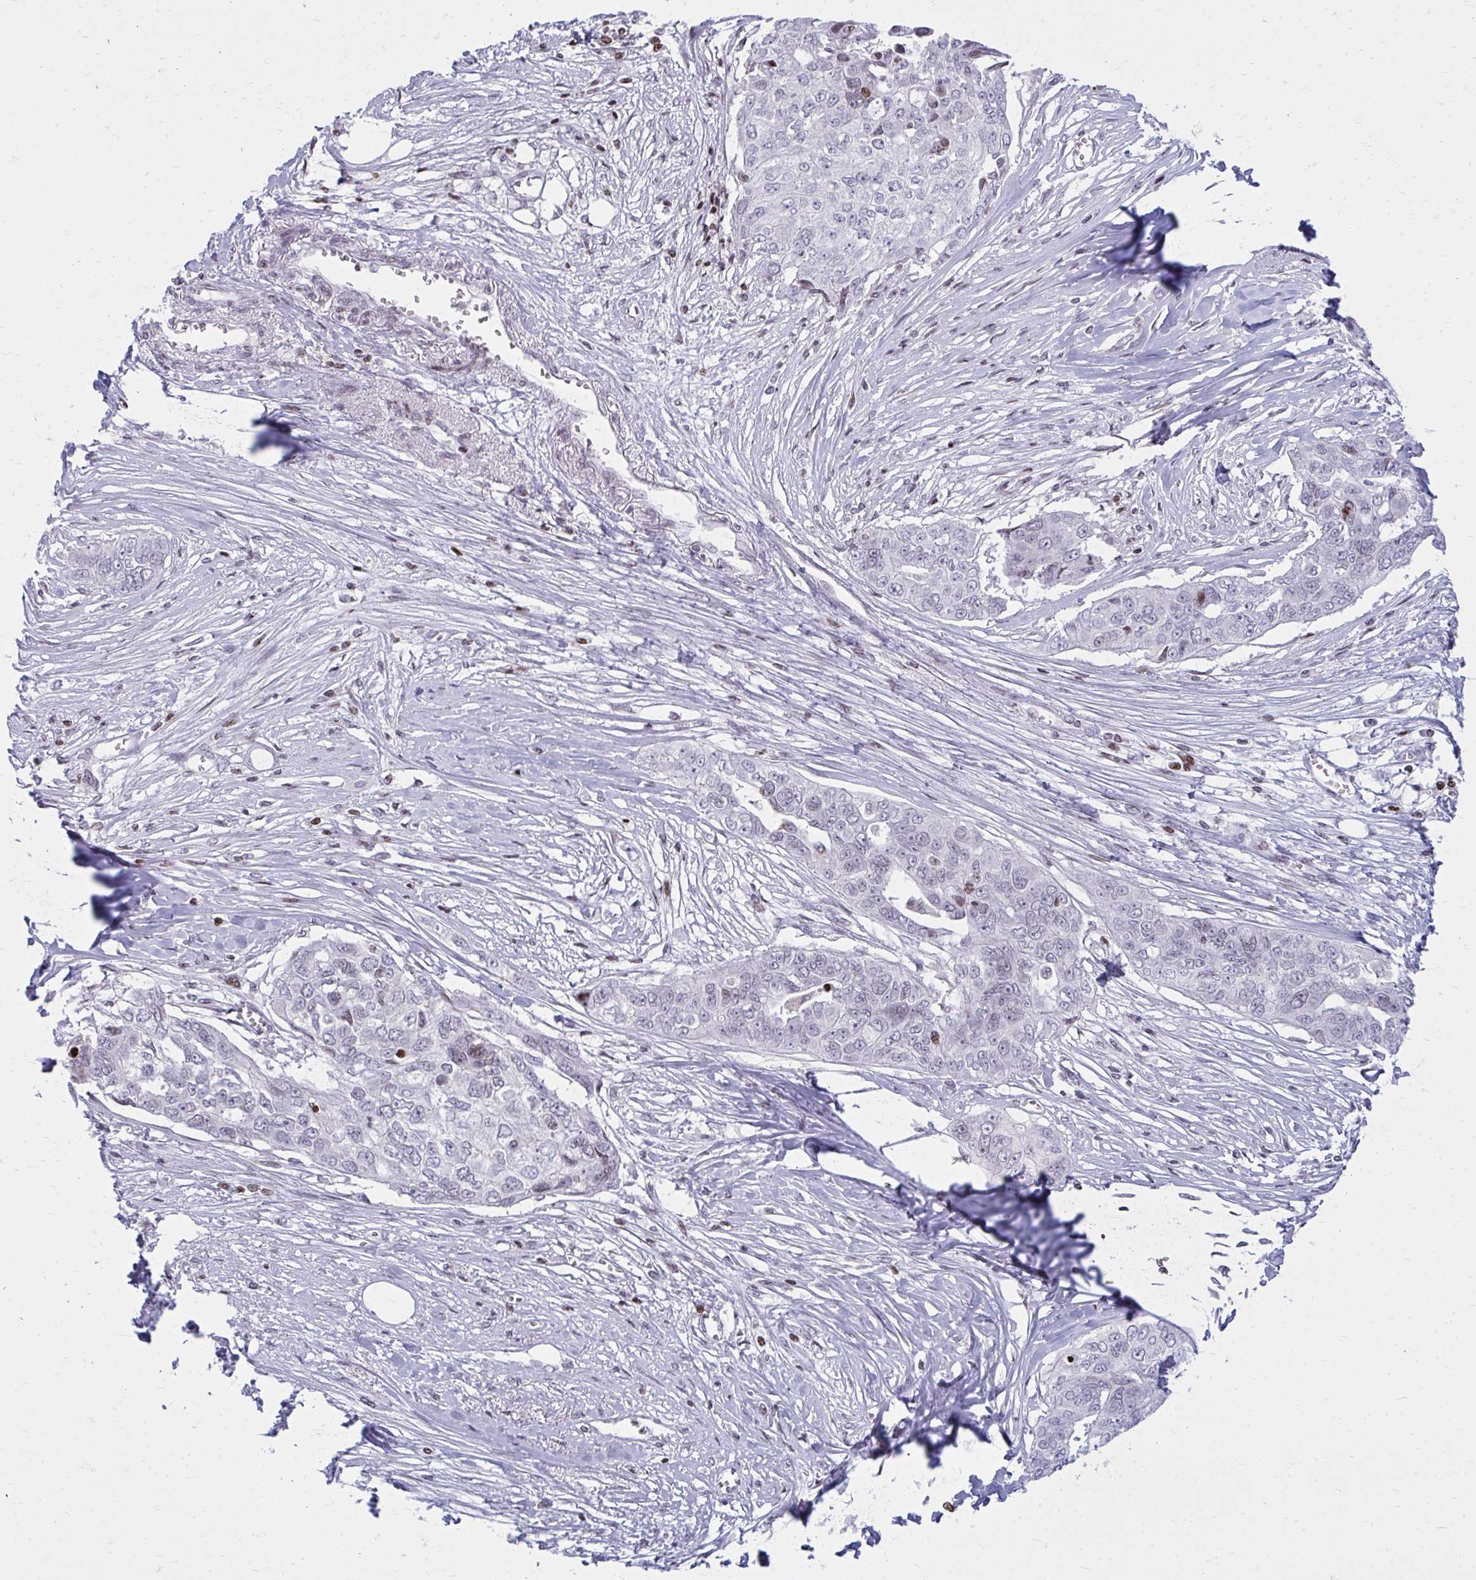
{"staining": {"intensity": "negative", "quantity": "none", "location": "none"}, "tissue": "ovarian cancer", "cell_type": "Tumor cells", "image_type": "cancer", "snomed": [{"axis": "morphology", "description": "Carcinoma, endometroid"}, {"axis": "topography", "description": "Ovary"}], "caption": "Immunohistochemistry (IHC) histopathology image of neoplastic tissue: human ovarian endometroid carcinoma stained with DAB (3,3'-diaminobenzidine) shows no significant protein expression in tumor cells.", "gene": "AP5M1", "patient": {"sex": "female", "age": 70}}